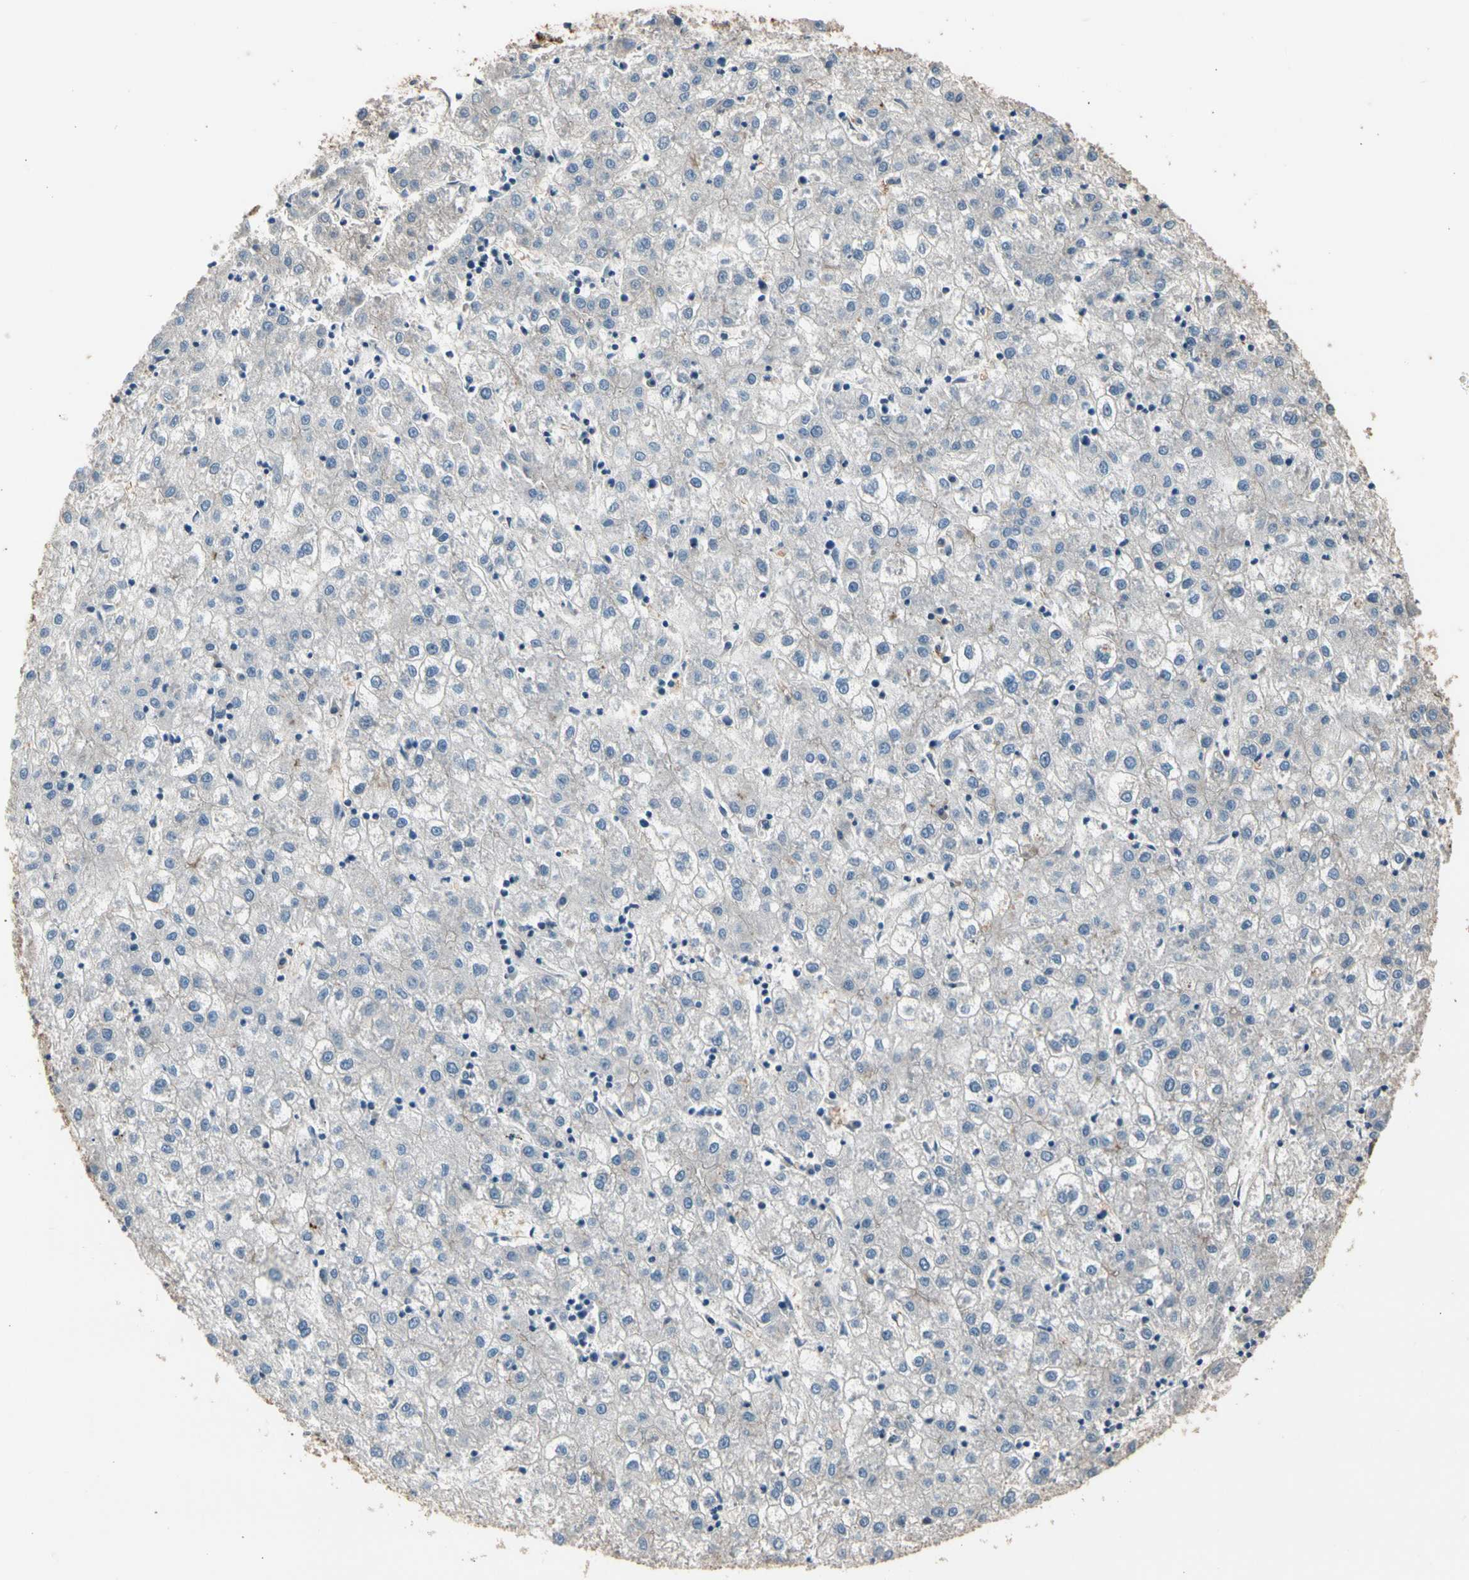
{"staining": {"intensity": "negative", "quantity": "none", "location": "none"}, "tissue": "liver cancer", "cell_type": "Tumor cells", "image_type": "cancer", "snomed": [{"axis": "morphology", "description": "Carcinoma, Hepatocellular, NOS"}, {"axis": "topography", "description": "Liver"}], "caption": "This is a micrograph of IHC staining of liver cancer, which shows no positivity in tumor cells.", "gene": "SUSD2", "patient": {"sex": "male", "age": 72}}